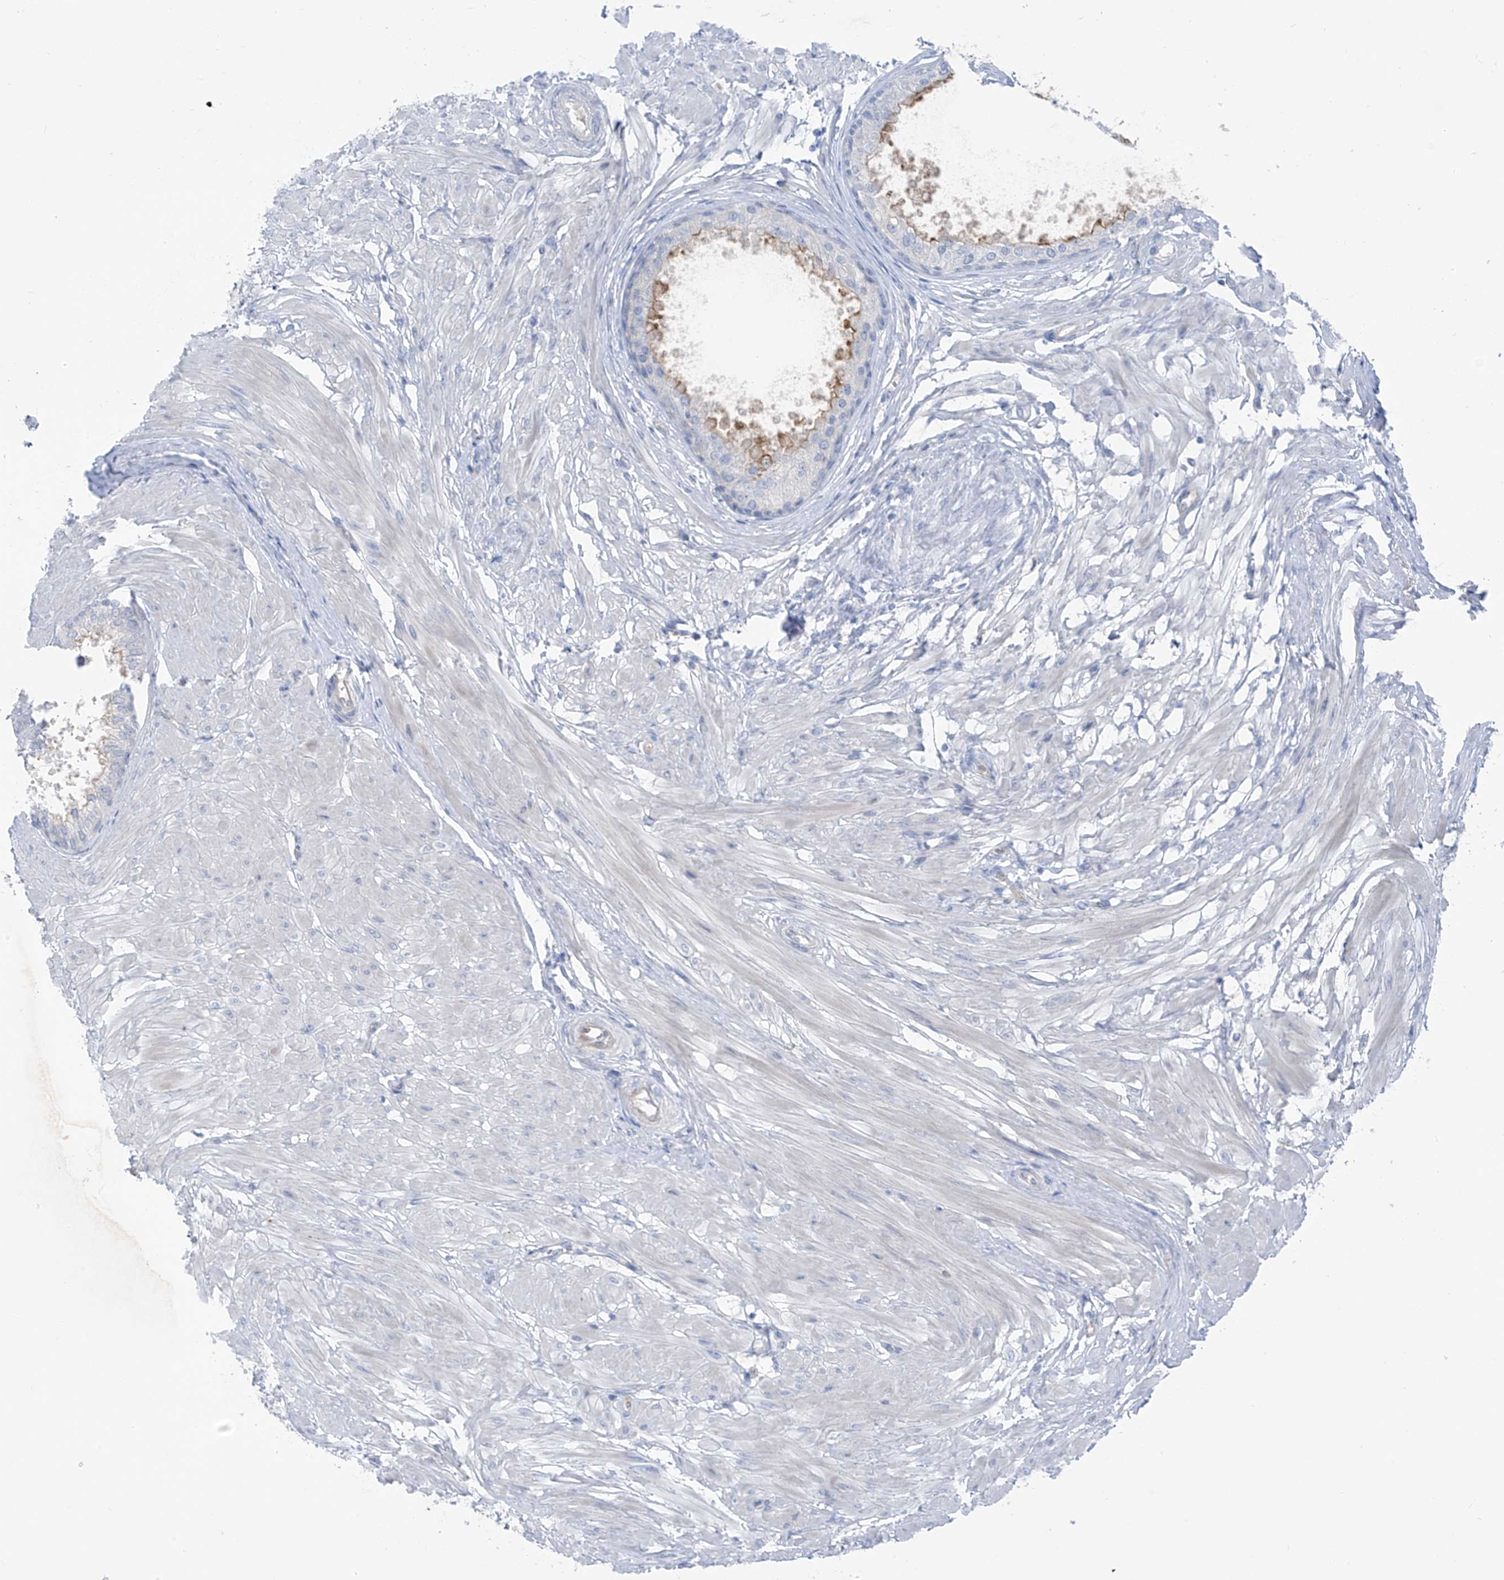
{"staining": {"intensity": "moderate", "quantity": "25%-75%", "location": "cytoplasmic/membranous"}, "tissue": "prostate", "cell_type": "Glandular cells", "image_type": "normal", "snomed": [{"axis": "morphology", "description": "Normal tissue, NOS"}, {"axis": "topography", "description": "Prostate"}], "caption": "Immunohistochemical staining of benign prostate displays medium levels of moderate cytoplasmic/membranous staining in approximately 25%-75% of glandular cells. (DAB = brown stain, brightfield microscopy at high magnification).", "gene": "ZNF793", "patient": {"sex": "male", "age": 48}}